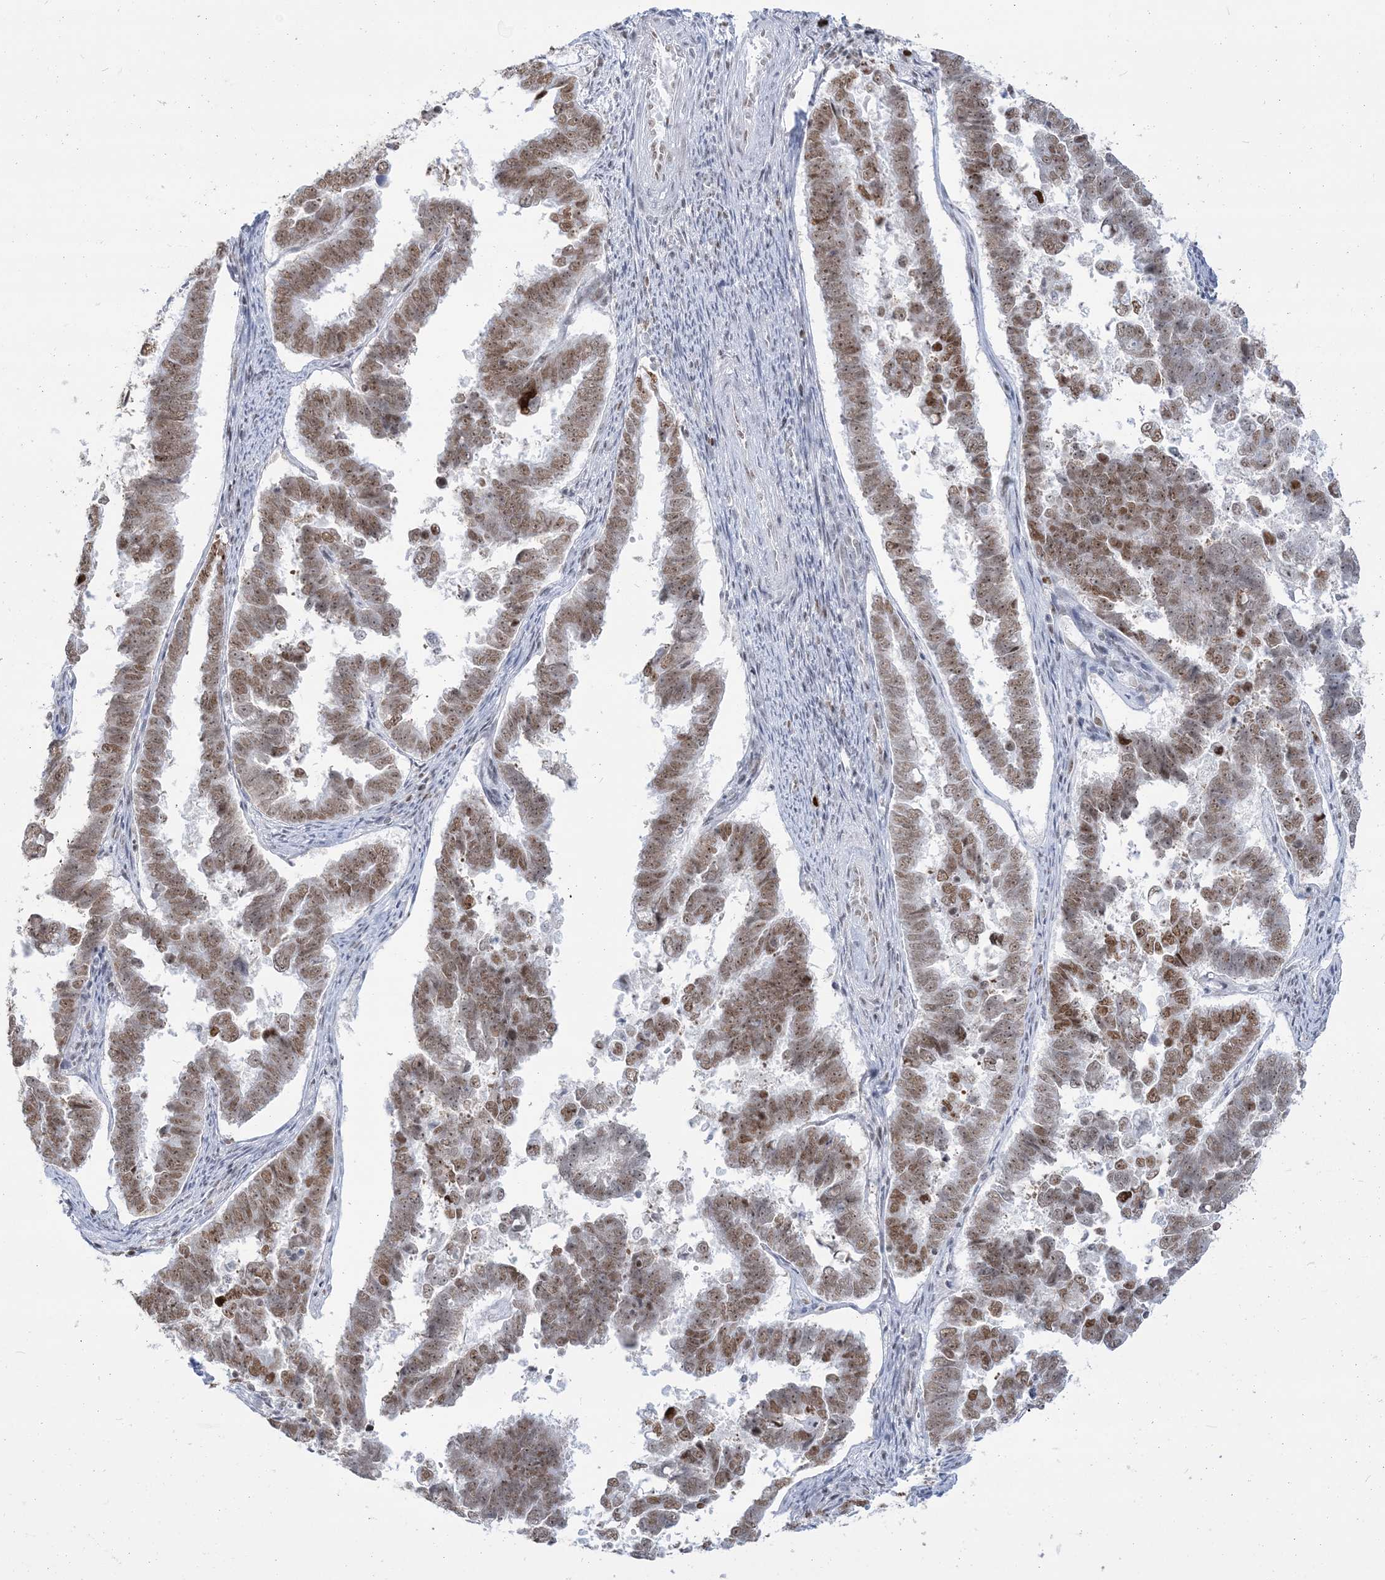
{"staining": {"intensity": "moderate", "quantity": ">75%", "location": "nuclear"}, "tissue": "endometrial cancer", "cell_type": "Tumor cells", "image_type": "cancer", "snomed": [{"axis": "morphology", "description": "Adenocarcinoma, NOS"}, {"axis": "topography", "description": "Endometrium"}], "caption": "A brown stain highlights moderate nuclear staining of a protein in endometrial cancer tumor cells.", "gene": "DDX21", "patient": {"sex": "female", "age": 75}}